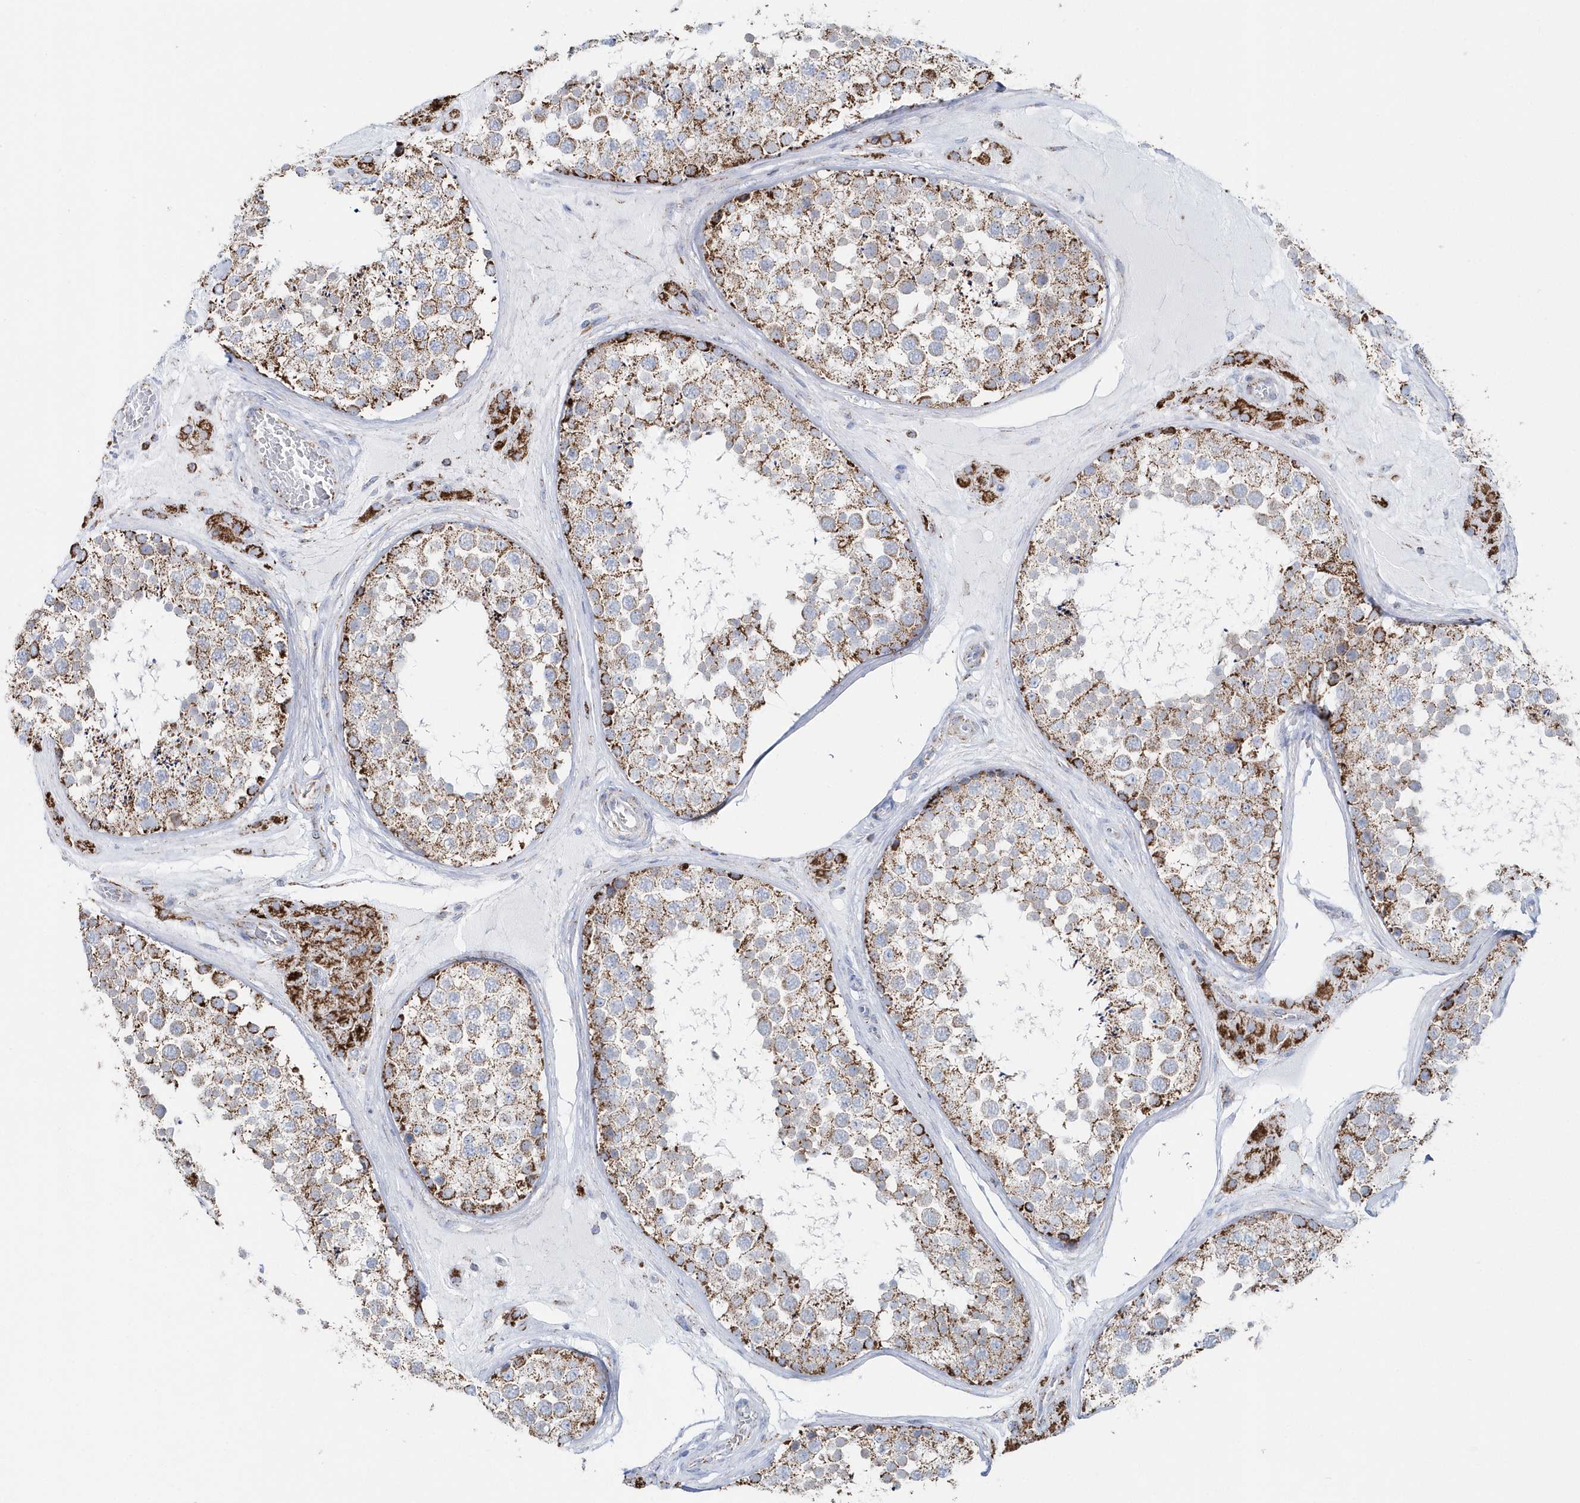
{"staining": {"intensity": "strong", "quantity": "25%-75%", "location": "cytoplasmic/membranous"}, "tissue": "testis", "cell_type": "Cells in seminiferous ducts", "image_type": "normal", "snomed": [{"axis": "morphology", "description": "Normal tissue, NOS"}, {"axis": "topography", "description": "Testis"}], "caption": "Protein staining of benign testis exhibits strong cytoplasmic/membranous staining in approximately 25%-75% of cells in seminiferous ducts. Using DAB (3,3'-diaminobenzidine) (brown) and hematoxylin (blue) stains, captured at high magnification using brightfield microscopy.", "gene": "TMCO6", "patient": {"sex": "male", "age": 46}}